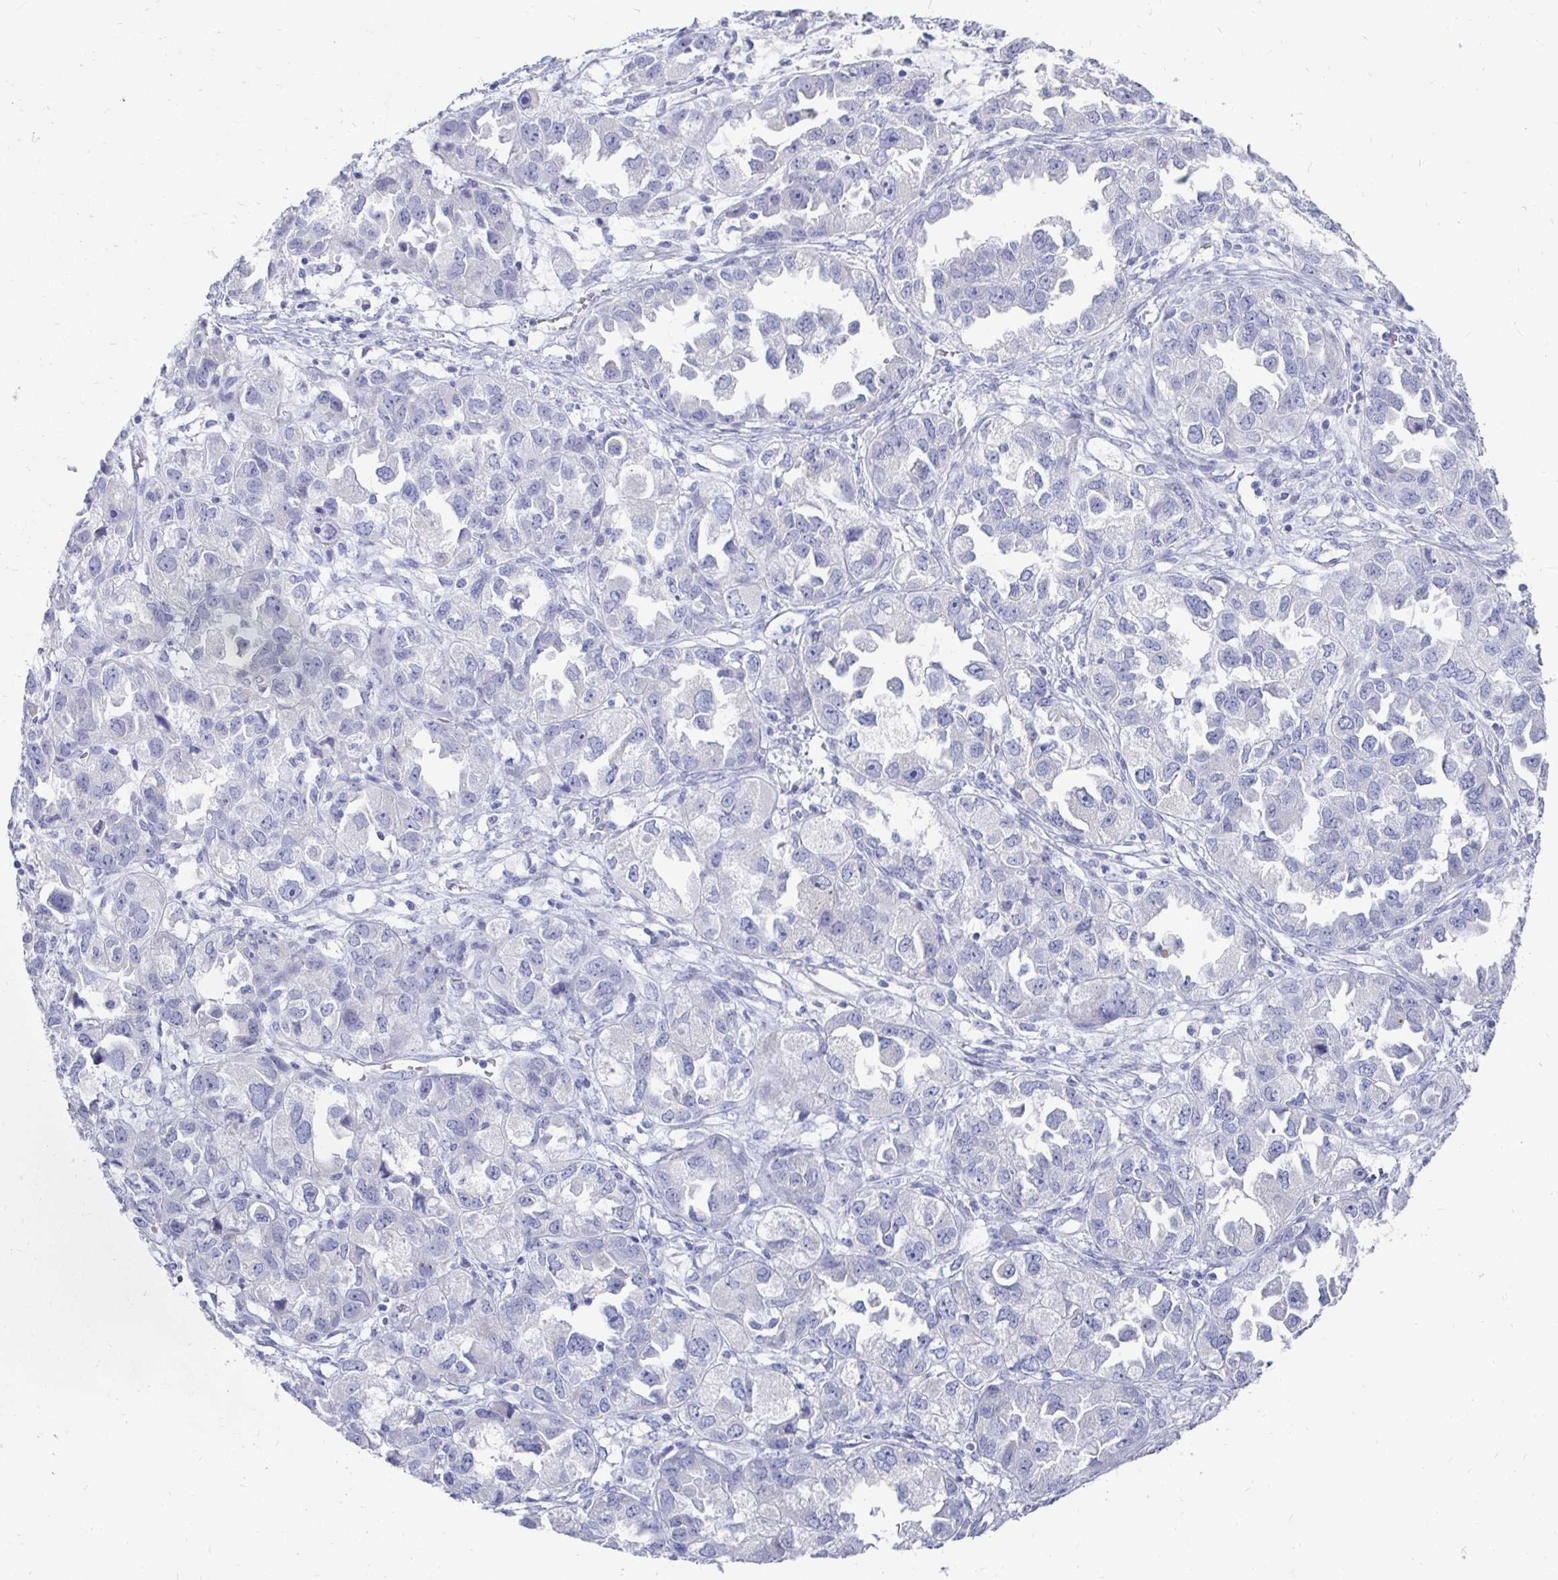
{"staining": {"intensity": "negative", "quantity": "none", "location": "none"}, "tissue": "ovarian cancer", "cell_type": "Tumor cells", "image_type": "cancer", "snomed": [{"axis": "morphology", "description": "Cystadenocarcinoma, serous, NOS"}, {"axis": "topography", "description": "Ovary"}], "caption": "DAB immunohistochemical staining of ovarian cancer exhibits no significant positivity in tumor cells.", "gene": "SYCP3", "patient": {"sex": "female", "age": 84}}